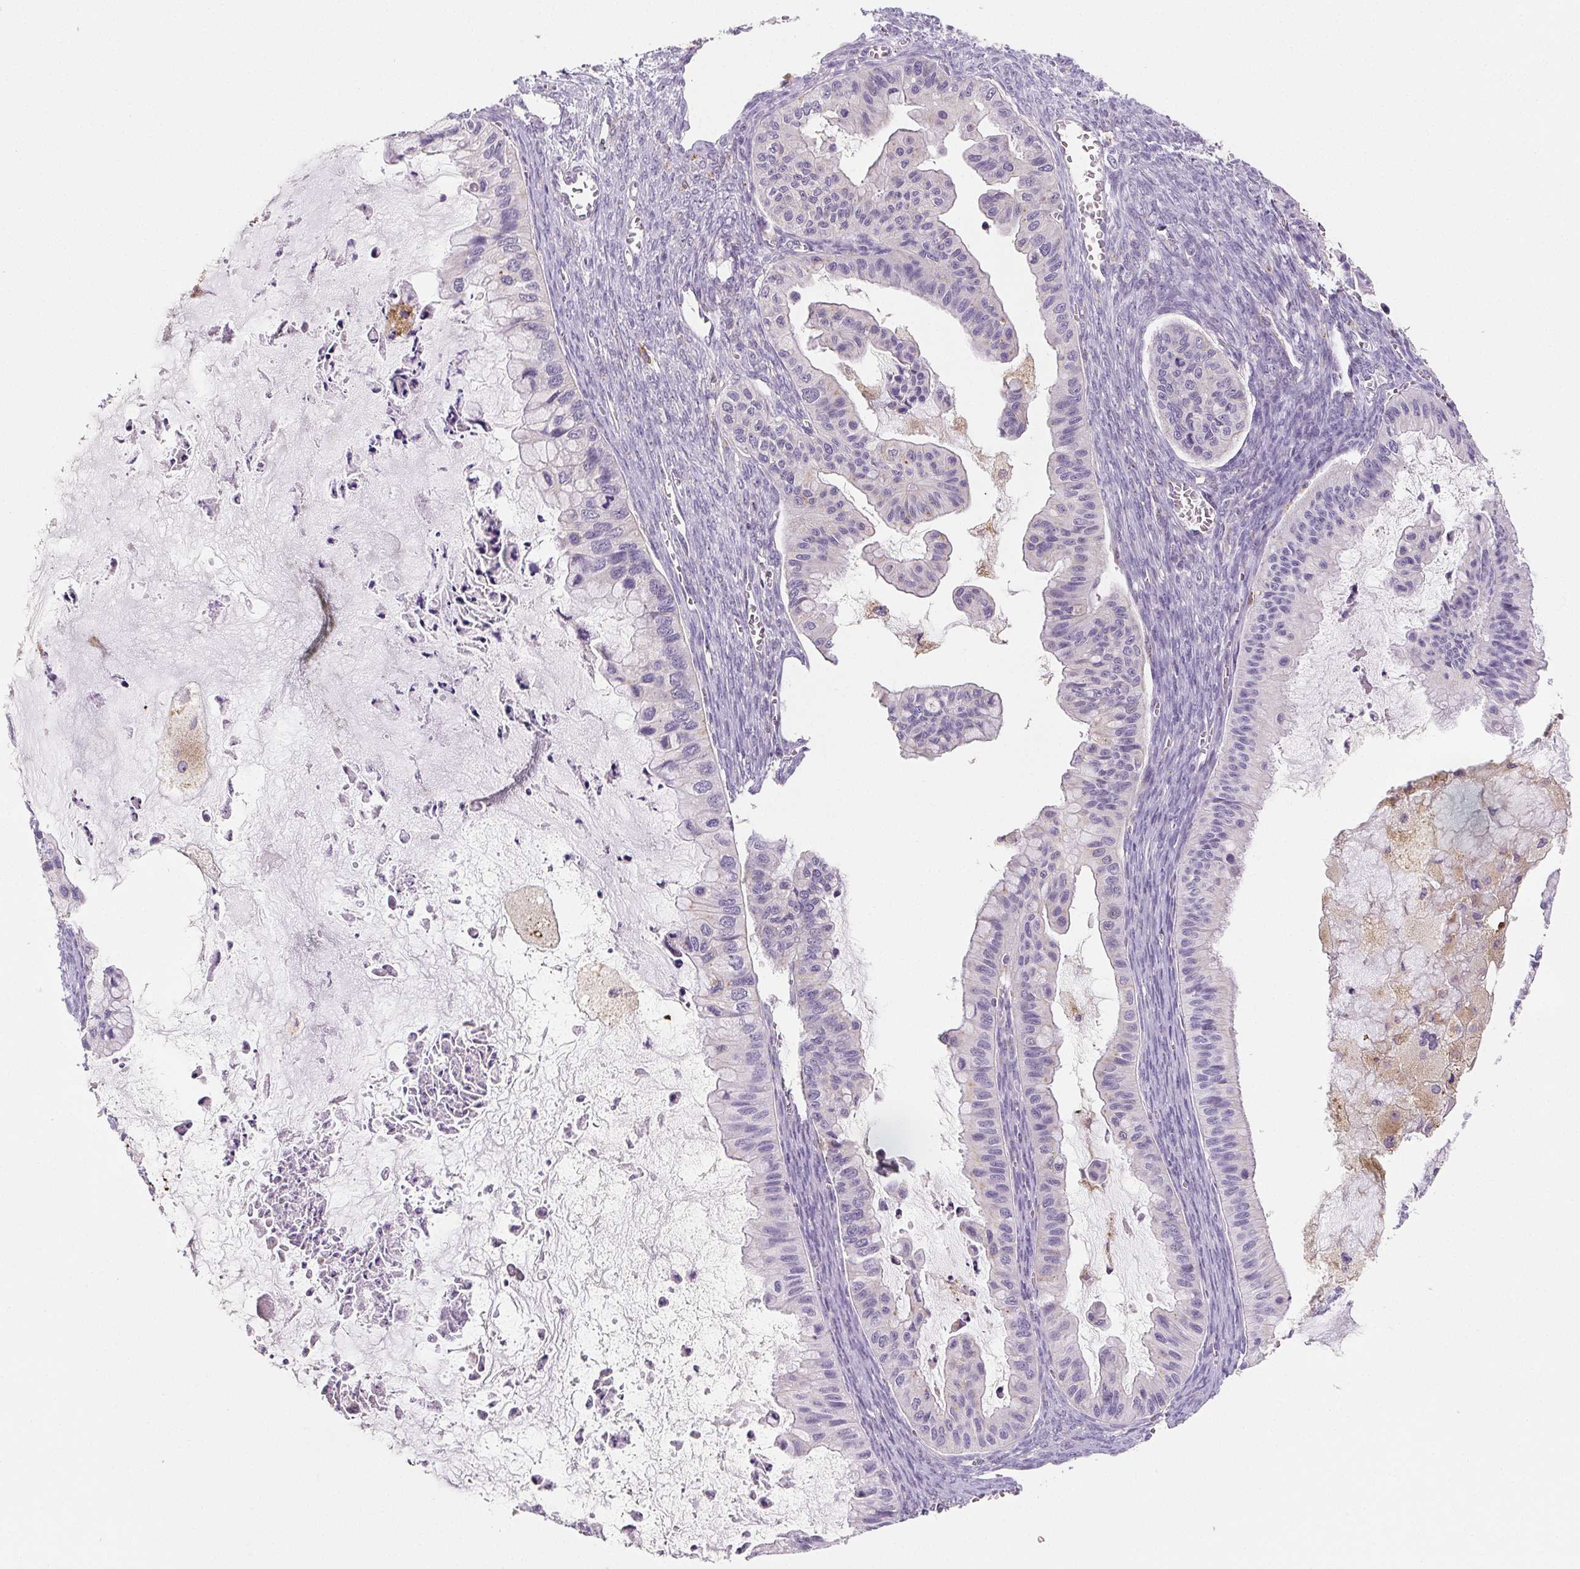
{"staining": {"intensity": "negative", "quantity": "none", "location": "none"}, "tissue": "ovarian cancer", "cell_type": "Tumor cells", "image_type": "cancer", "snomed": [{"axis": "morphology", "description": "Cystadenocarcinoma, mucinous, NOS"}, {"axis": "topography", "description": "Ovary"}], "caption": "An immunohistochemistry image of mucinous cystadenocarcinoma (ovarian) is shown. There is no staining in tumor cells of mucinous cystadenocarcinoma (ovarian). (DAB immunohistochemistry (IHC) with hematoxylin counter stain).", "gene": "LIPA", "patient": {"sex": "female", "age": 72}}